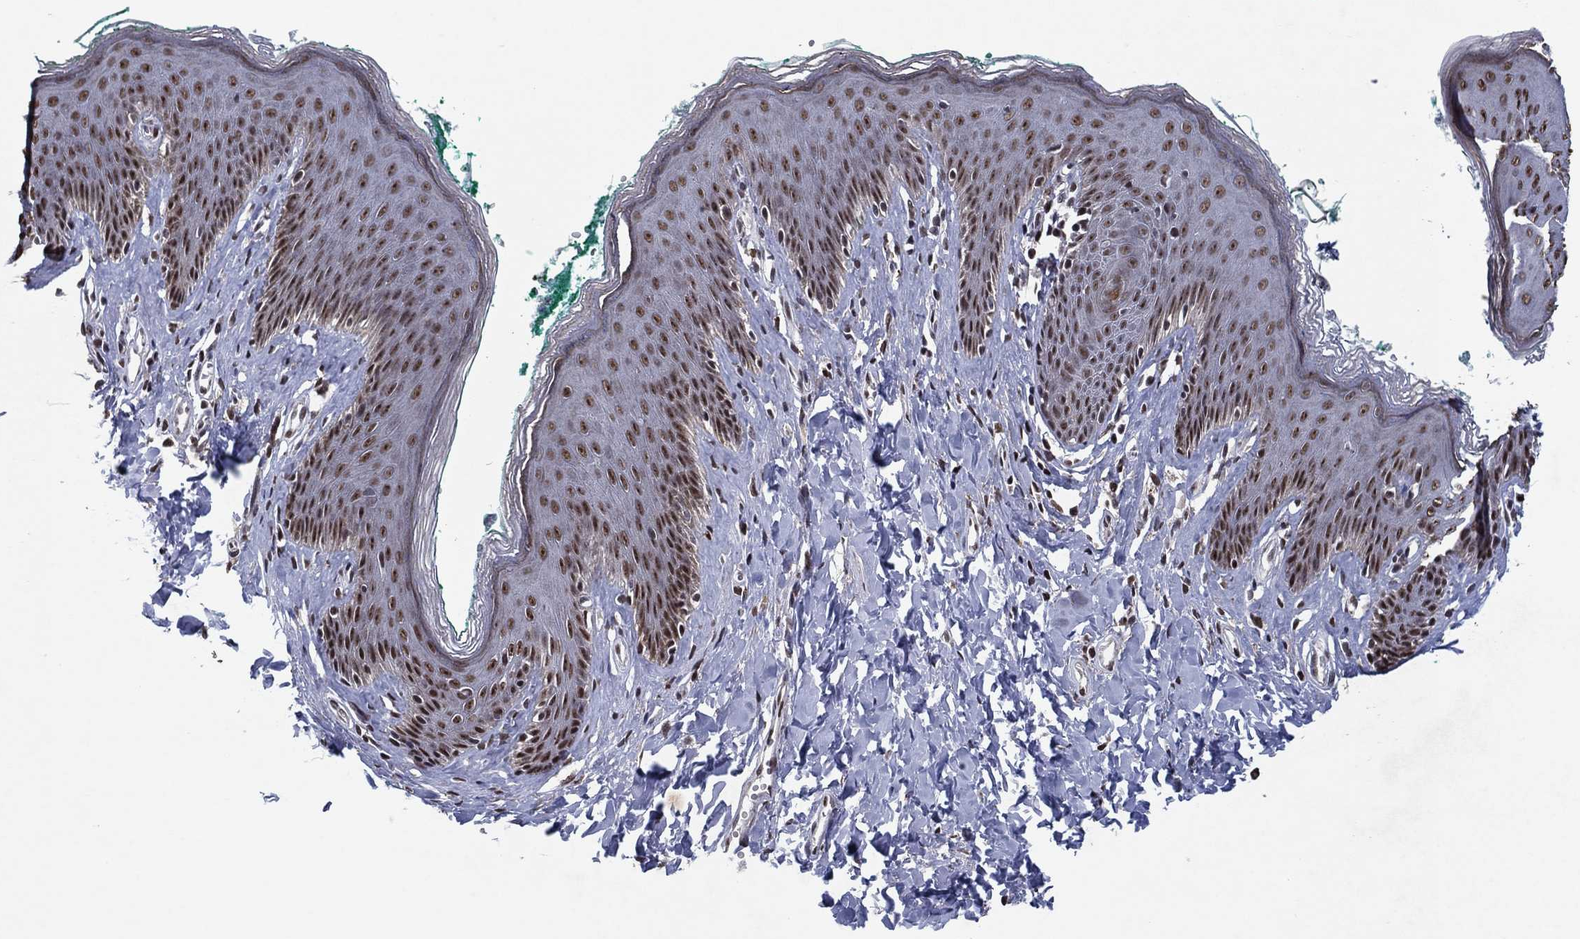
{"staining": {"intensity": "moderate", "quantity": ">75%", "location": "nuclear"}, "tissue": "skin", "cell_type": "Epidermal cells", "image_type": "normal", "snomed": [{"axis": "morphology", "description": "Normal tissue, NOS"}, {"axis": "topography", "description": "Vulva"}], "caption": "Immunohistochemistry (IHC) staining of benign skin, which exhibits medium levels of moderate nuclear expression in approximately >75% of epidermal cells indicating moderate nuclear protein expression. The staining was performed using DAB (3,3'-diaminobenzidine) (brown) for protein detection and nuclei were counterstained in hematoxylin (blue).", "gene": "ZBTB42", "patient": {"sex": "female", "age": 66}}